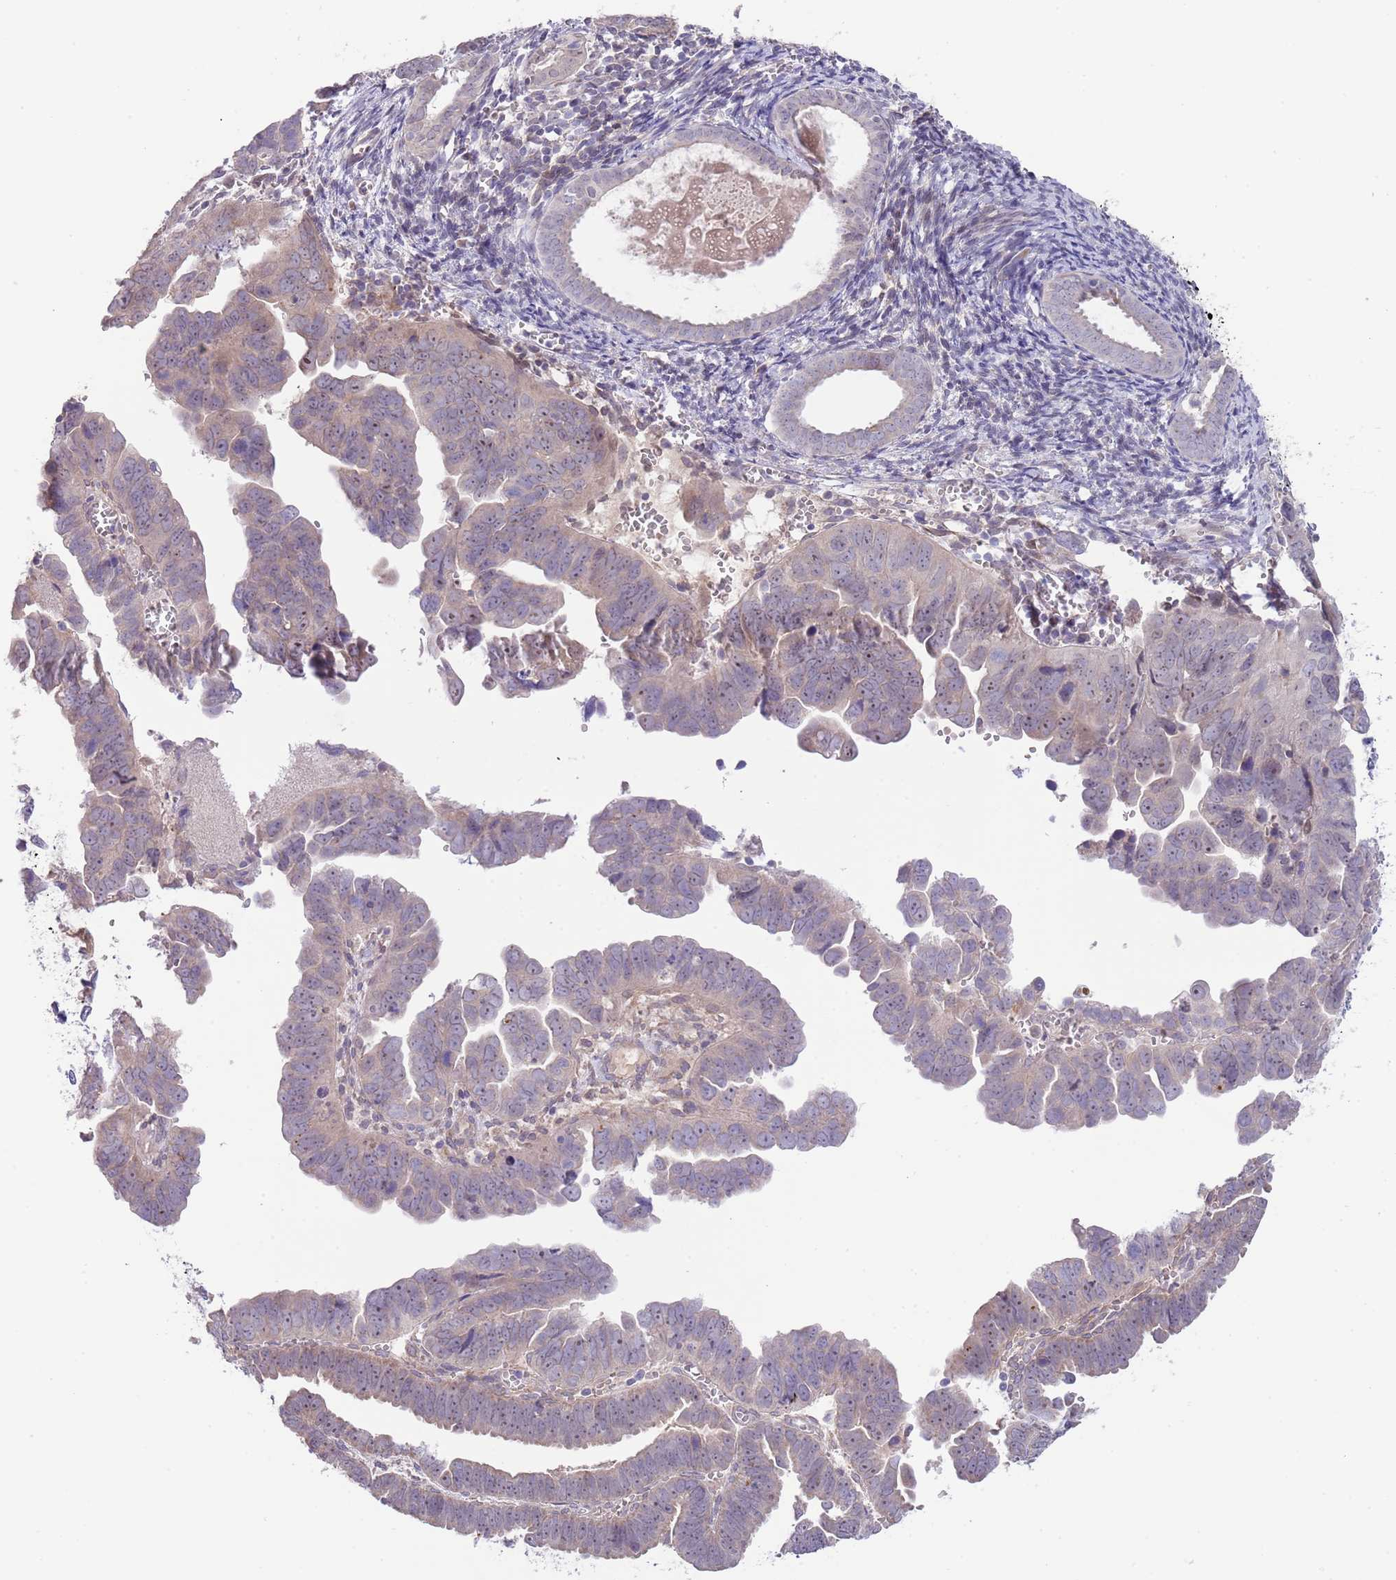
{"staining": {"intensity": "weak", "quantity": "25%-75%", "location": "cytoplasmic/membranous,nuclear"}, "tissue": "endometrial cancer", "cell_type": "Tumor cells", "image_type": "cancer", "snomed": [{"axis": "morphology", "description": "Adenocarcinoma, NOS"}, {"axis": "topography", "description": "Endometrium"}], "caption": "A photomicrograph of human endometrial adenocarcinoma stained for a protein demonstrates weak cytoplasmic/membranous and nuclear brown staining in tumor cells.", "gene": "AP1S2", "patient": {"sex": "female", "age": 75}}